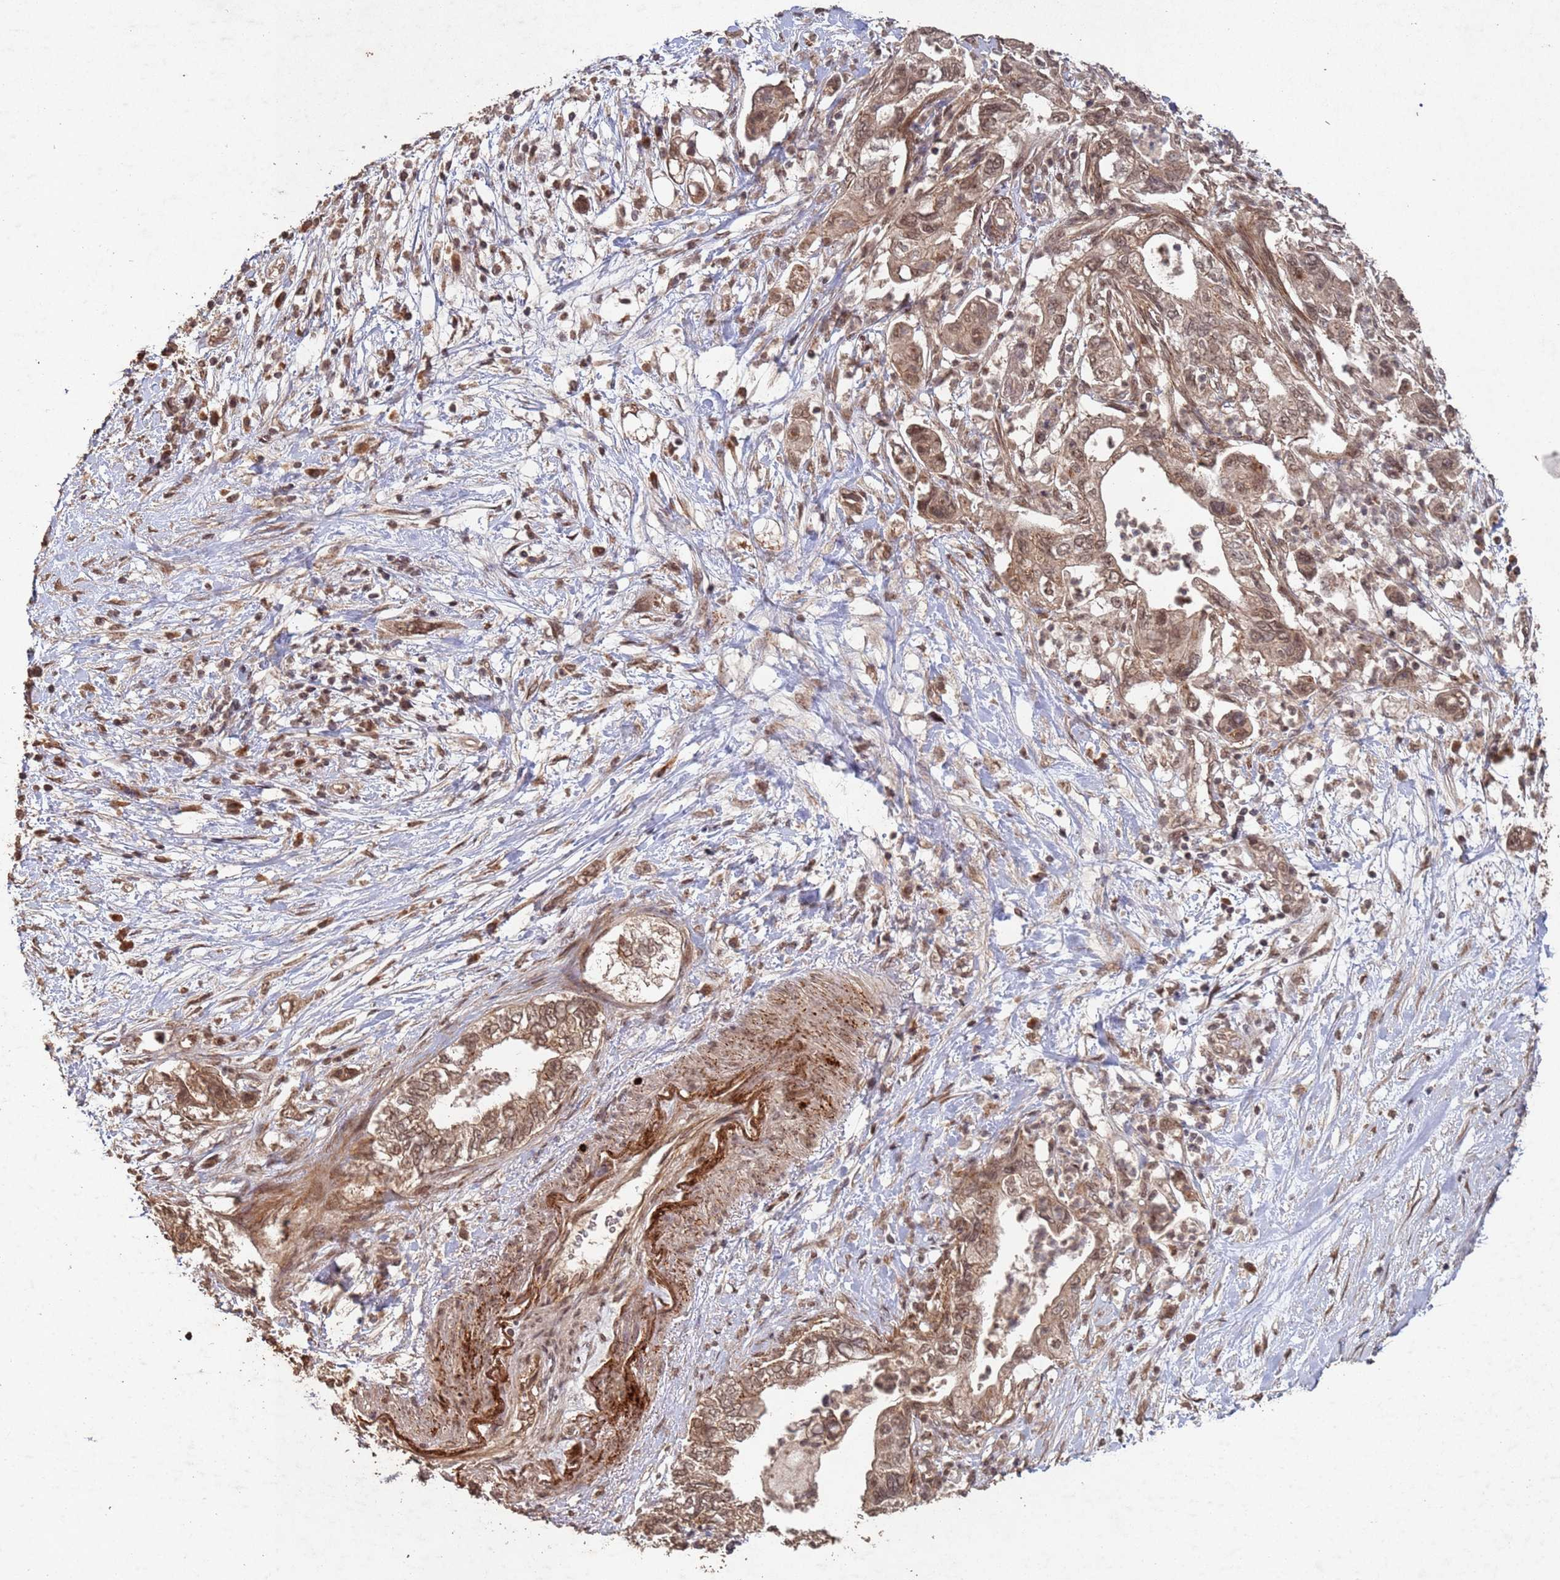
{"staining": {"intensity": "moderate", "quantity": ">75%", "location": "cytoplasmic/membranous,nuclear"}, "tissue": "pancreatic cancer", "cell_type": "Tumor cells", "image_type": "cancer", "snomed": [{"axis": "morphology", "description": "Adenocarcinoma, NOS"}, {"axis": "topography", "description": "Pancreas"}], "caption": "A high-resolution image shows immunohistochemistry staining of pancreatic cancer, which exhibits moderate cytoplasmic/membranous and nuclear expression in about >75% of tumor cells.", "gene": "FRAT1", "patient": {"sex": "female", "age": 73}}